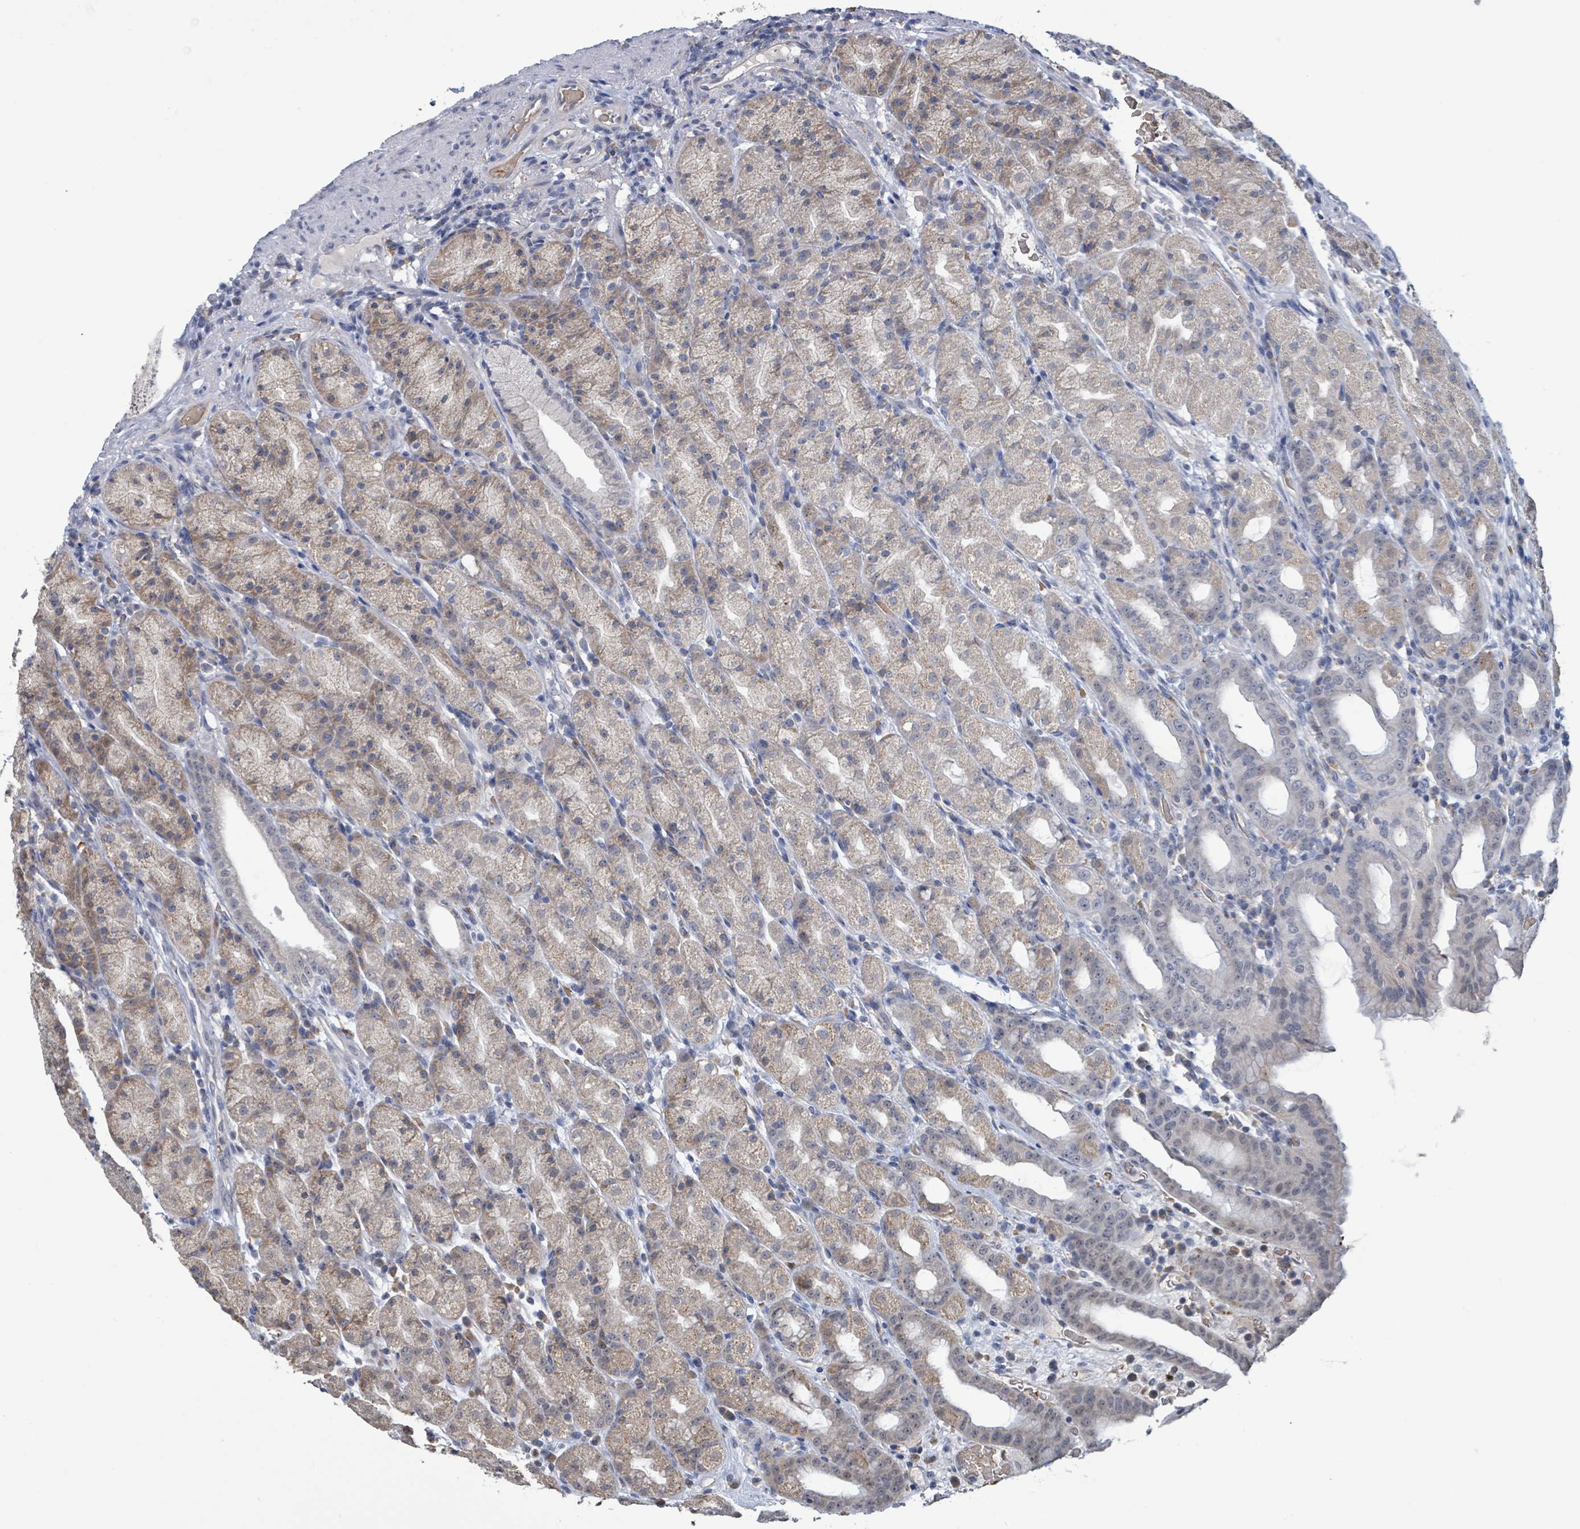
{"staining": {"intensity": "weak", "quantity": "25%-75%", "location": "cytoplasmic/membranous"}, "tissue": "stomach", "cell_type": "Glandular cells", "image_type": "normal", "snomed": [{"axis": "morphology", "description": "Normal tissue, NOS"}, {"axis": "topography", "description": "Stomach, upper"}, {"axis": "topography", "description": "Stomach"}], "caption": "Protein analysis of benign stomach exhibits weak cytoplasmic/membranous positivity in about 25%-75% of glandular cells.", "gene": "SEBOX", "patient": {"sex": "male", "age": 68}}